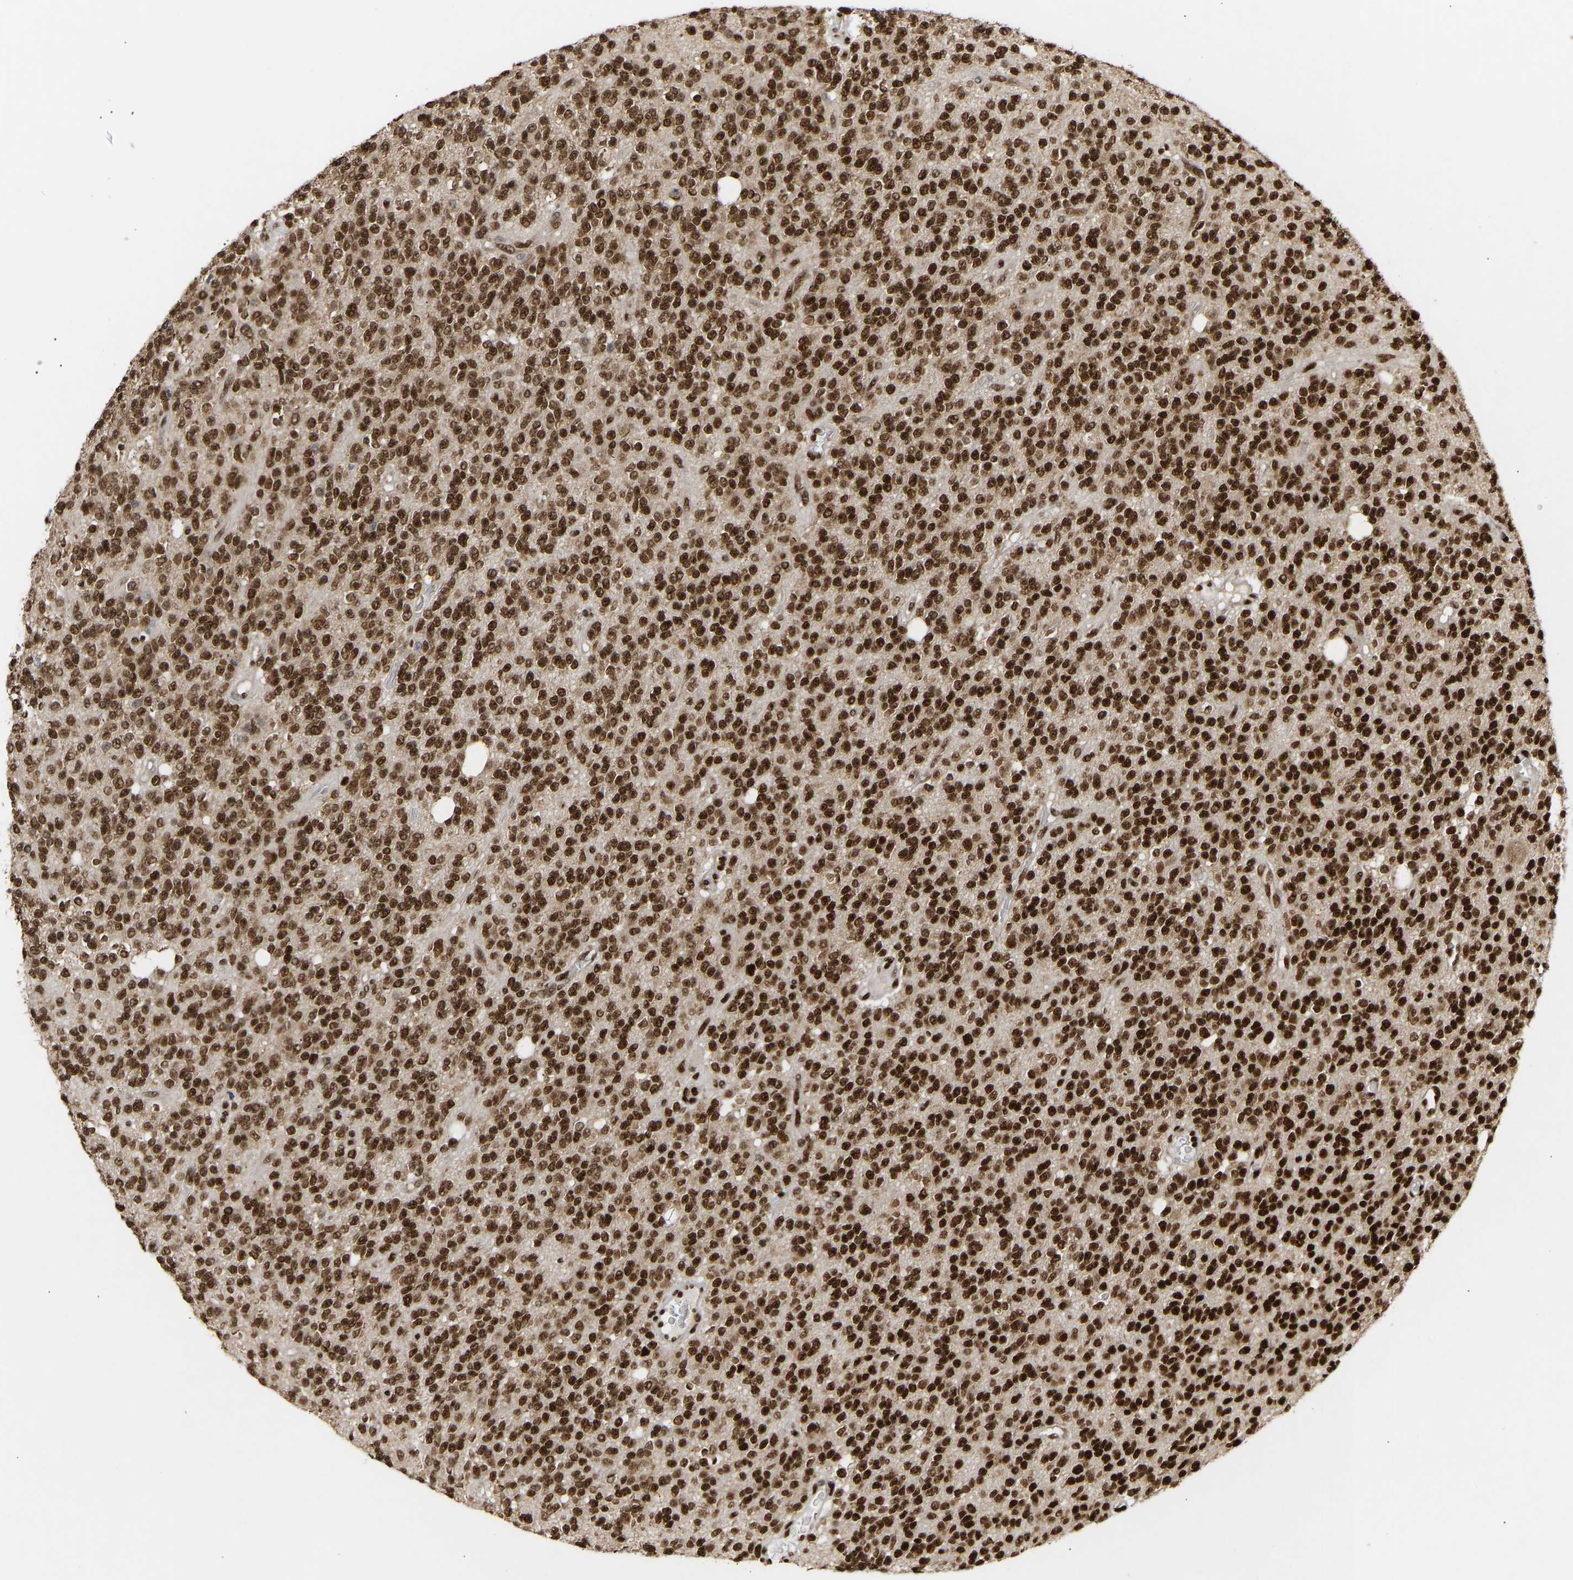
{"staining": {"intensity": "strong", "quantity": ">75%", "location": "nuclear"}, "tissue": "glioma", "cell_type": "Tumor cells", "image_type": "cancer", "snomed": [{"axis": "morphology", "description": "Glioma, malignant, High grade"}, {"axis": "topography", "description": "Brain"}], "caption": "Immunohistochemistry (IHC) photomicrograph of glioma stained for a protein (brown), which demonstrates high levels of strong nuclear positivity in about >75% of tumor cells.", "gene": "ALYREF", "patient": {"sex": "male", "age": 34}}